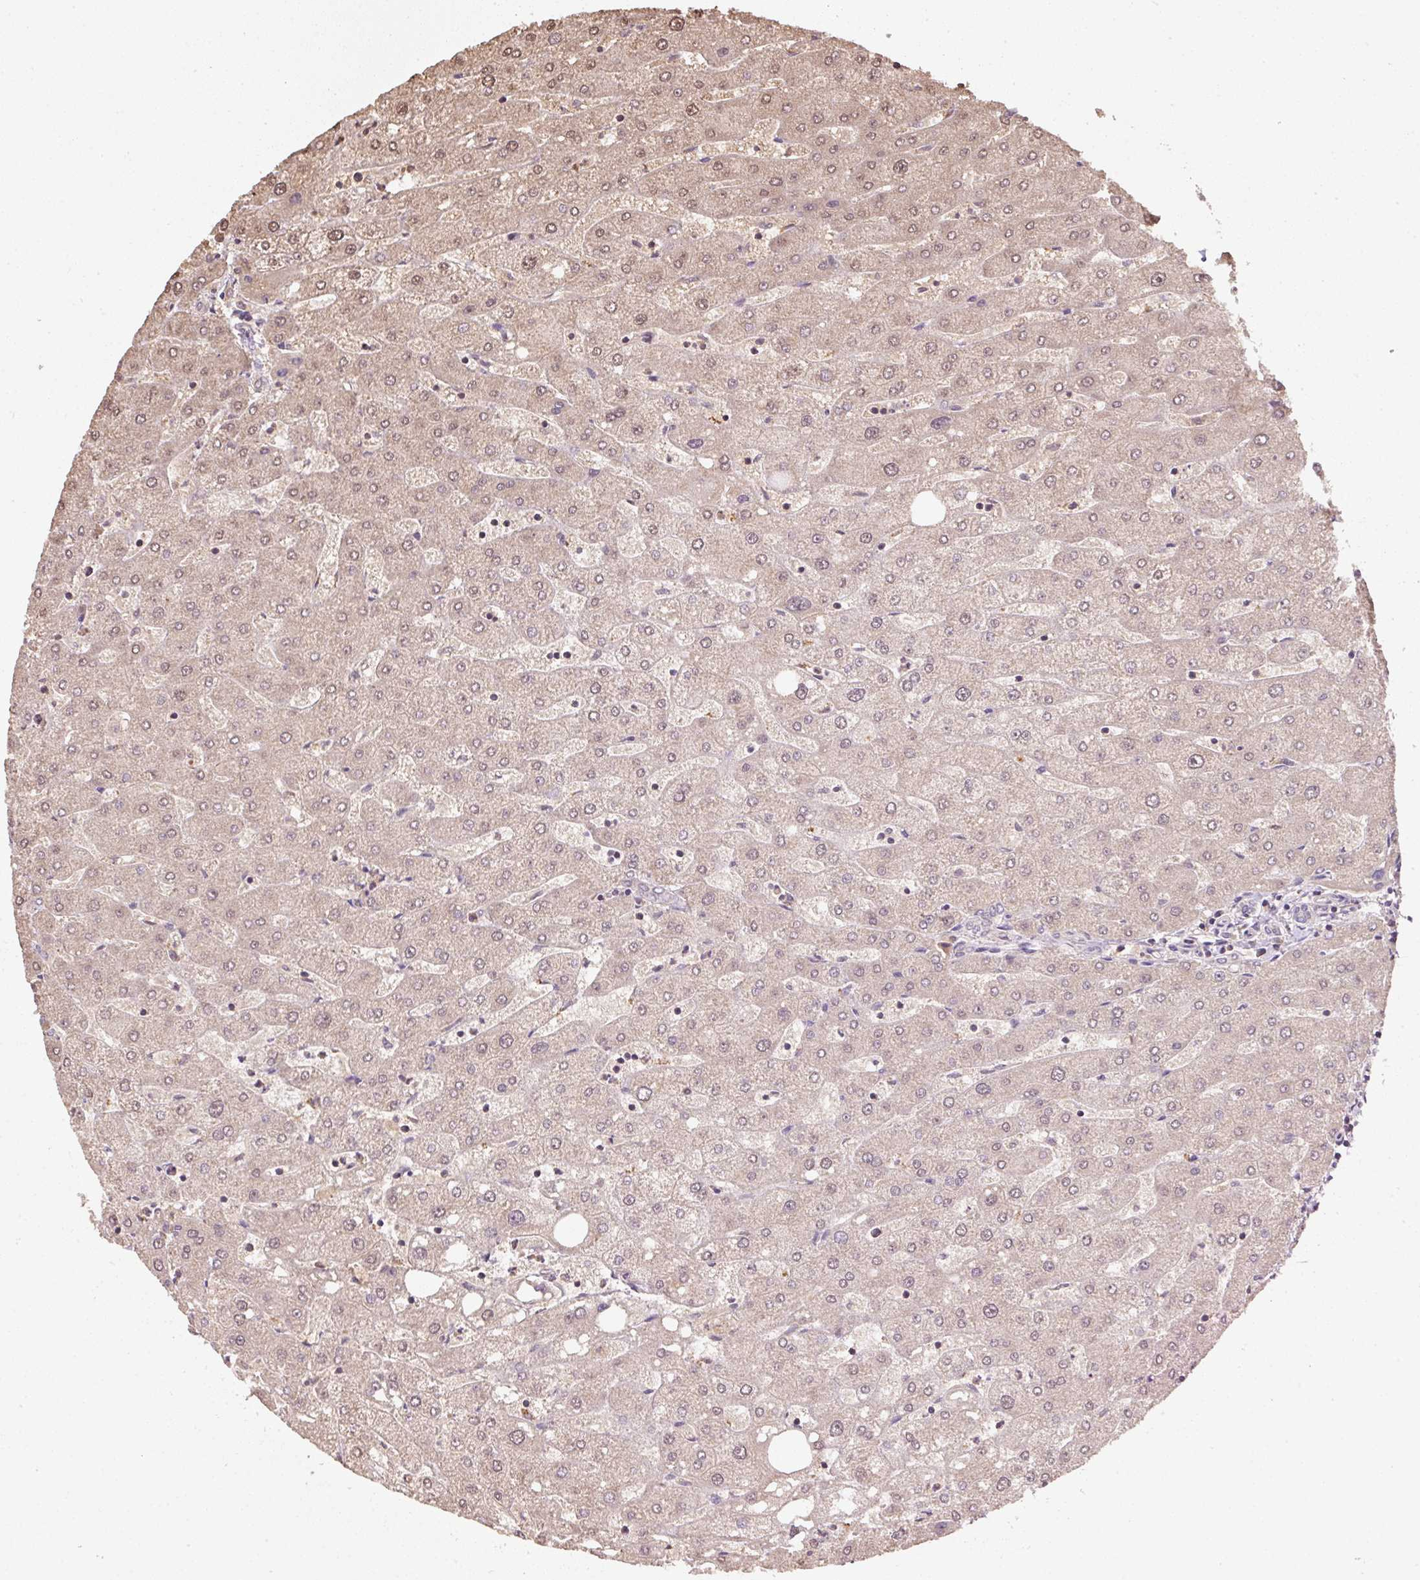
{"staining": {"intensity": "weak", "quantity": "25%-75%", "location": "cytoplasmic/membranous,nuclear"}, "tissue": "liver", "cell_type": "Cholangiocytes", "image_type": "normal", "snomed": [{"axis": "morphology", "description": "Normal tissue, NOS"}, {"axis": "topography", "description": "Liver"}], "caption": "Immunohistochemical staining of normal liver displays weak cytoplasmic/membranous,nuclear protein expression in about 25%-75% of cholangiocytes. (brown staining indicates protein expression, while blue staining denotes nuclei).", "gene": "TMEM170B", "patient": {"sex": "male", "age": 67}}